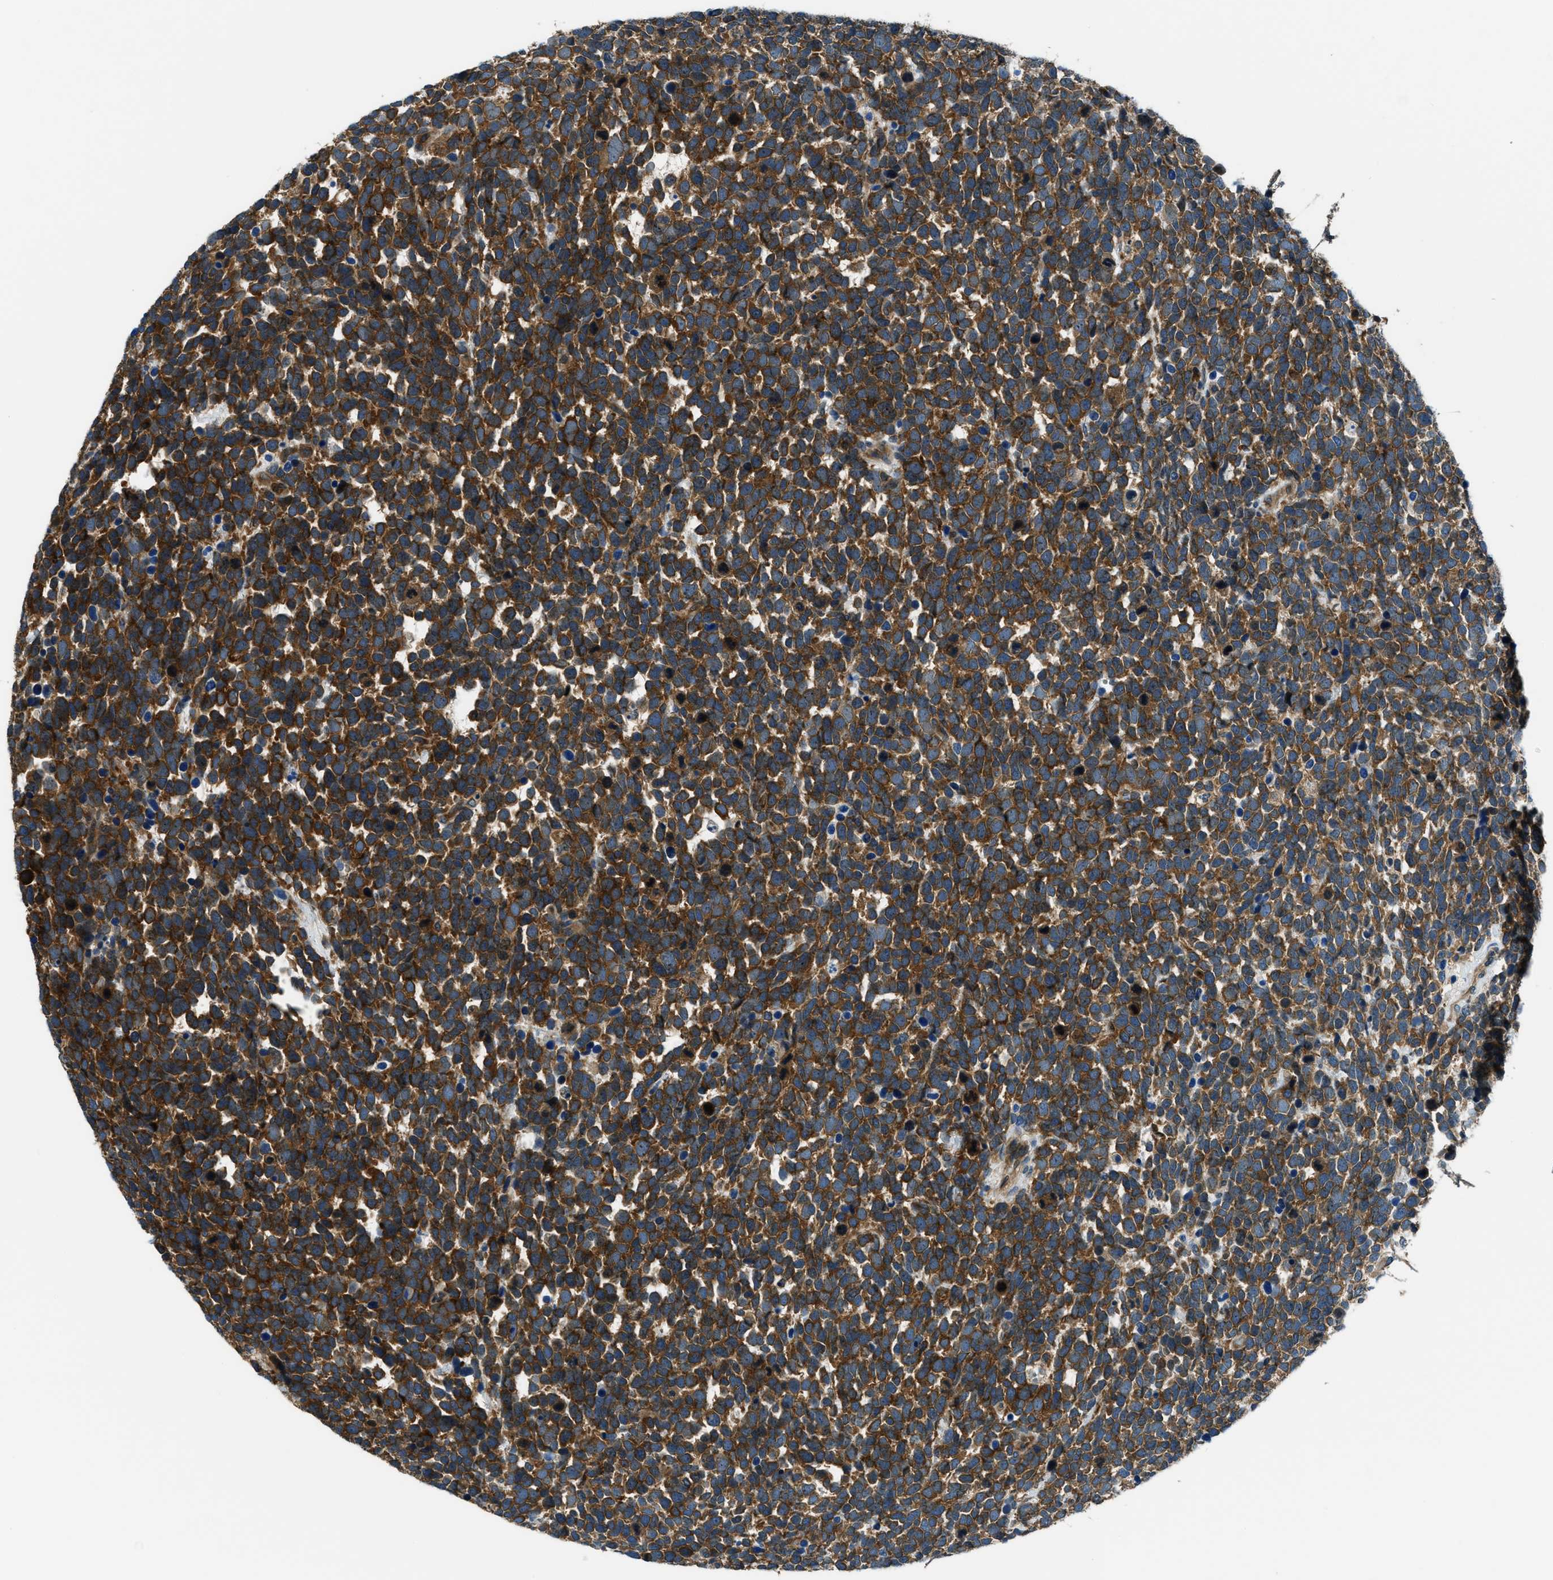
{"staining": {"intensity": "strong", "quantity": ">75%", "location": "cytoplasmic/membranous"}, "tissue": "urothelial cancer", "cell_type": "Tumor cells", "image_type": "cancer", "snomed": [{"axis": "morphology", "description": "Urothelial carcinoma, High grade"}, {"axis": "topography", "description": "Urinary bladder"}], "caption": "High-magnification brightfield microscopy of urothelial cancer stained with DAB (3,3'-diaminobenzidine) (brown) and counterstained with hematoxylin (blue). tumor cells exhibit strong cytoplasmic/membranous positivity is identified in approximately>75% of cells.", "gene": "ARFGAP2", "patient": {"sex": "female", "age": 82}}